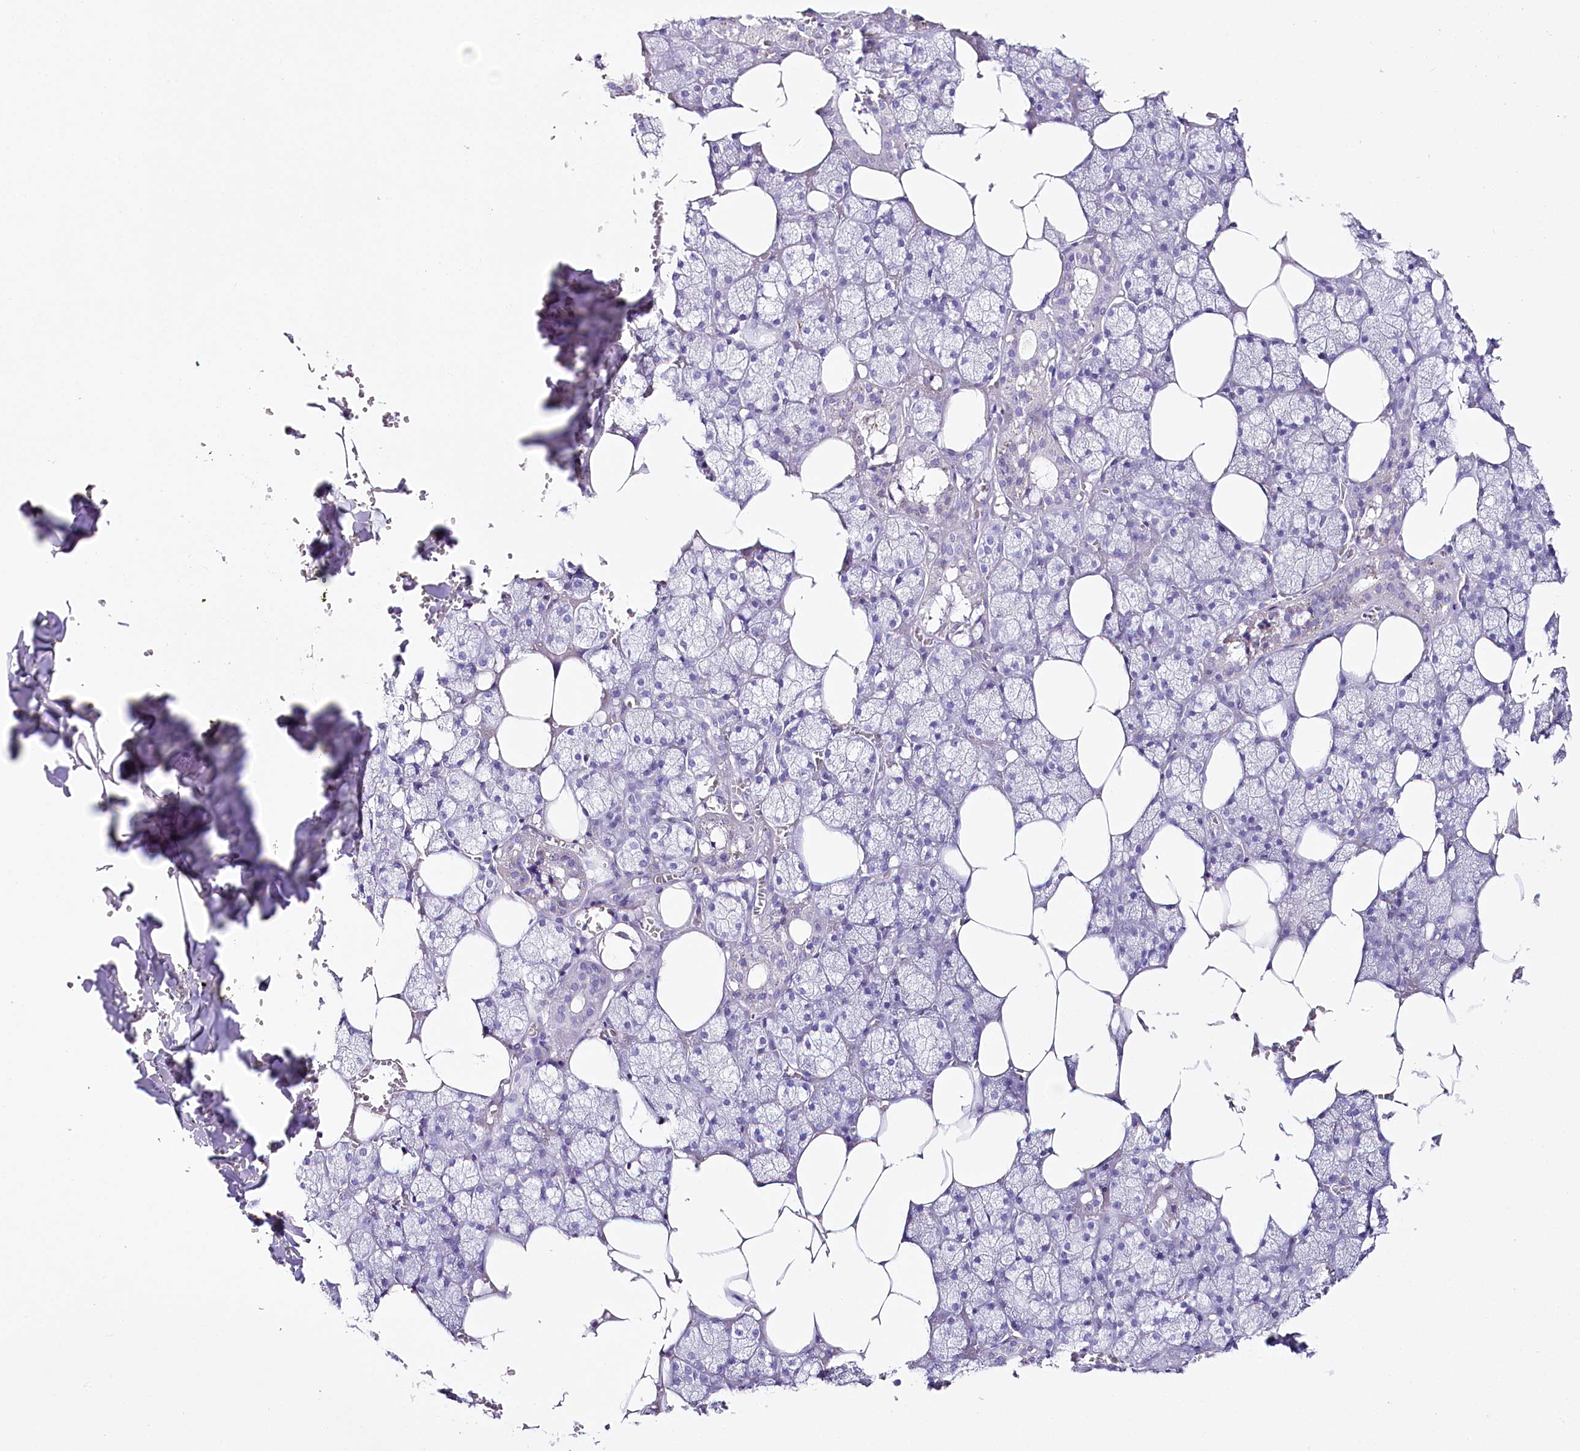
{"staining": {"intensity": "negative", "quantity": "none", "location": "none"}, "tissue": "salivary gland", "cell_type": "Glandular cells", "image_type": "normal", "snomed": [{"axis": "morphology", "description": "Normal tissue, NOS"}, {"axis": "topography", "description": "Salivary gland"}], "caption": "Human salivary gland stained for a protein using immunohistochemistry (IHC) reveals no positivity in glandular cells.", "gene": "CSN3", "patient": {"sex": "male", "age": 62}}